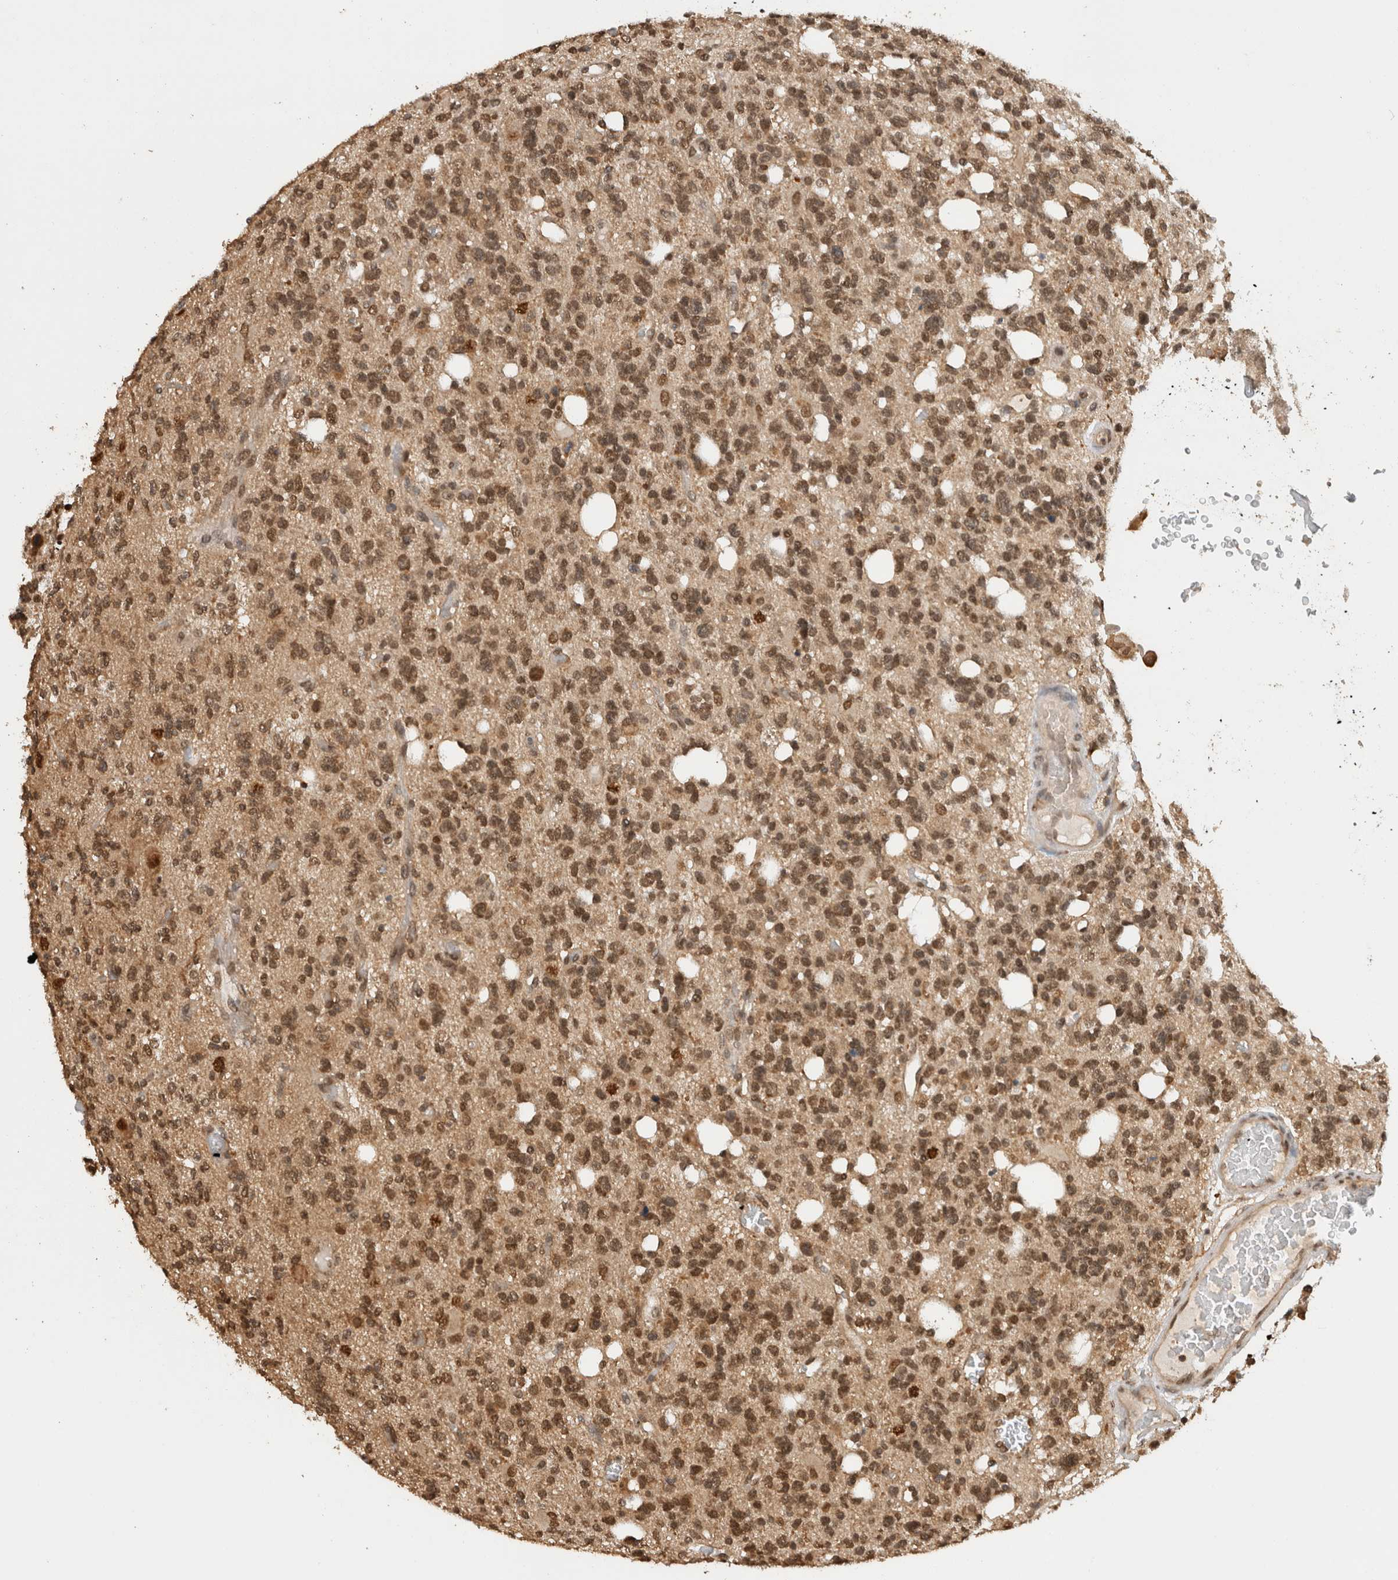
{"staining": {"intensity": "strong", "quantity": ">75%", "location": "cytoplasmic/membranous,nuclear"}, "tissue": "glioma", "cell_type": "Tumor cells", "image_type": "cancer", "snomed": [{"axis": "morphology", "description": "Glioma, malignant, High grade"}, {"axis": "topography", "description": "Brain"}], "caption": "Protein expression analysis of human high-grade glioma (malignant) reveals strong cytoplasmic/membranous and nuclear positivity in approximately >75% of tumor cells. The staining is performed using DAB (3,3'-diaminobenzidine) brown chromogen to label protein expression. The nuclei are counter-stained blue using hematoxylin.", "gene": "C1orf21", "patient": {"sex": "female", "age": 62}}